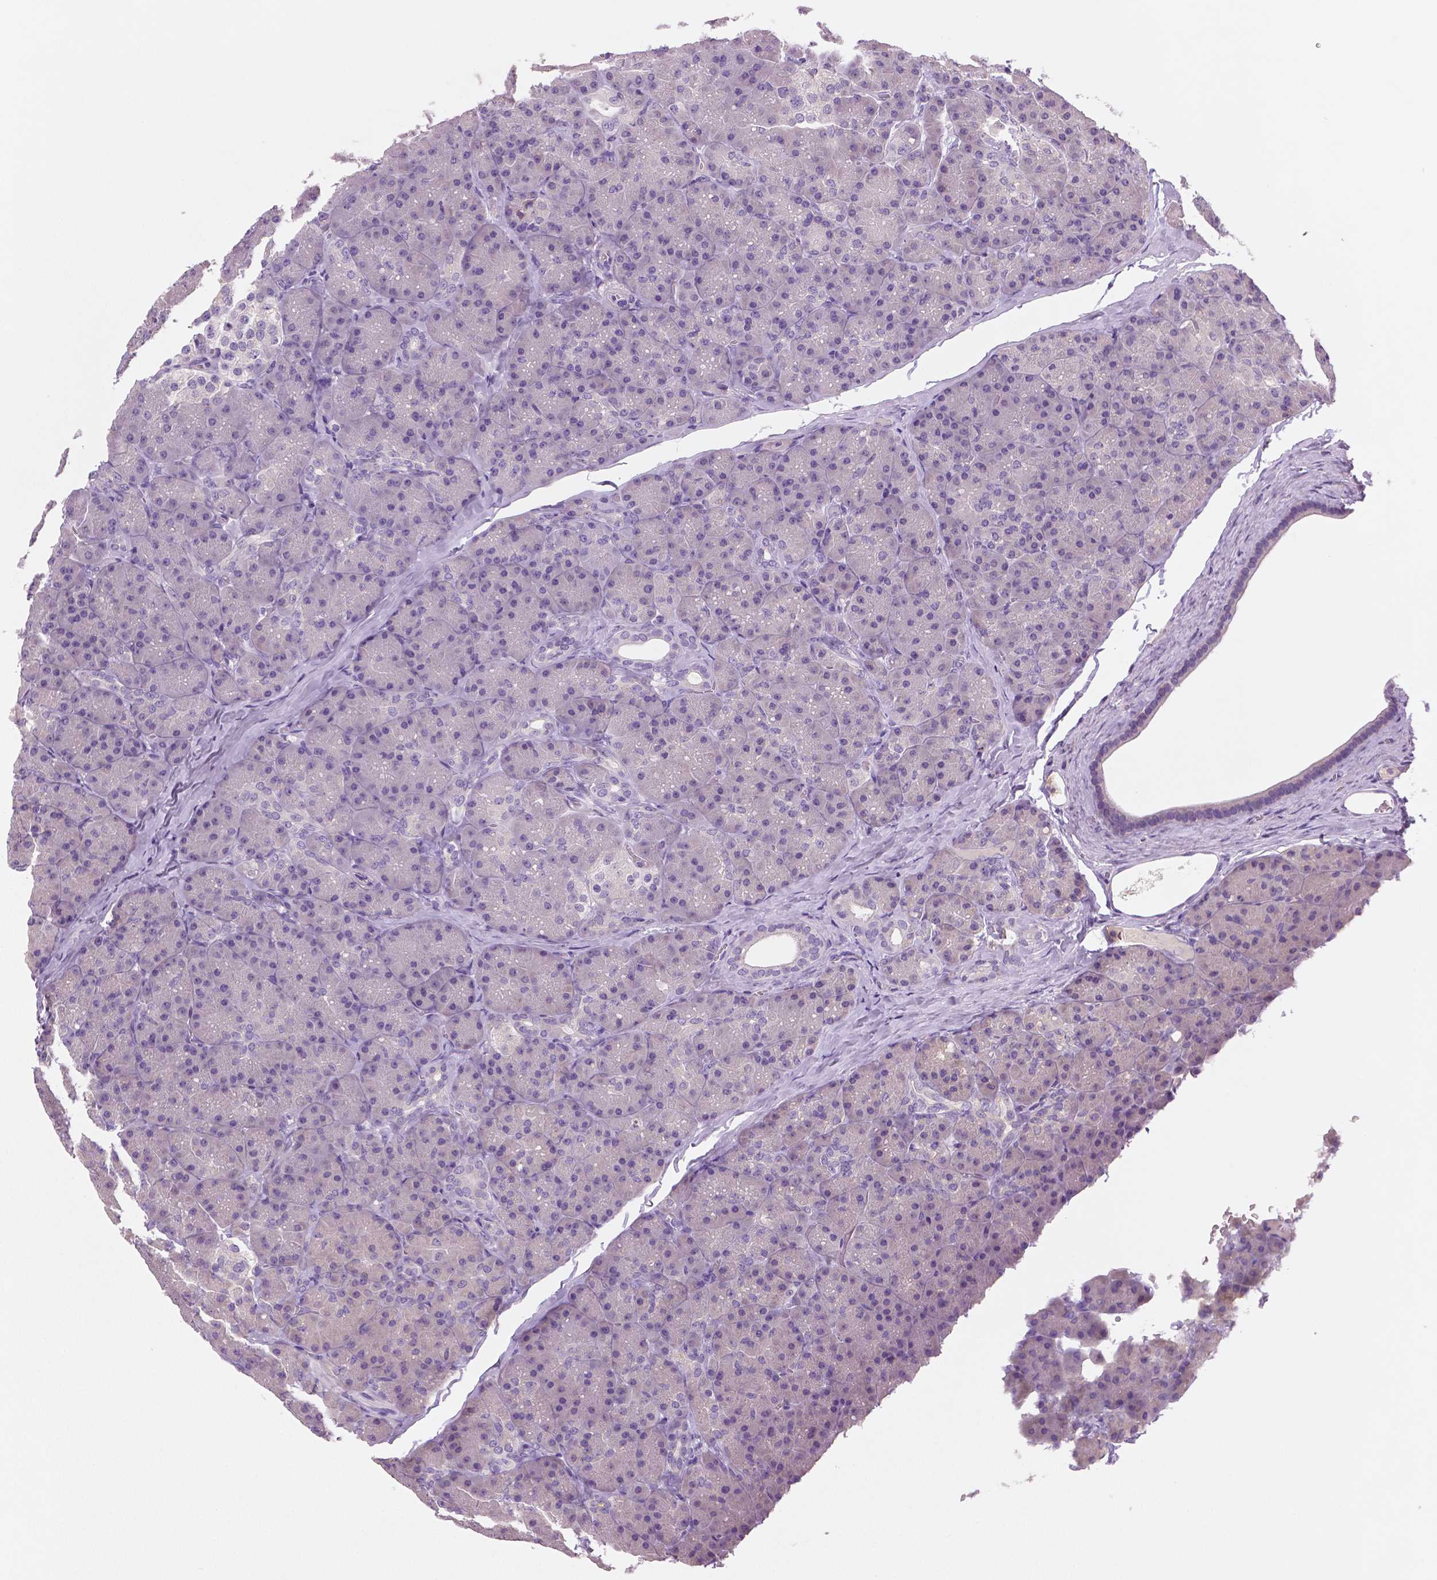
{"staining": {"intensity": "negative", "quantity": "none", "location": "none"}, "tissue": "pancreas", "cell_type": "Exocrine glandular cells", "image_type": "normal", "snomed": [{"axis": "morphology", "description": "Normal tissue, NOS"}, {"axis": "topography", "description": "Pancreas"}], "caption": "Immunohistochemistry (IHC) of benign human pancreas demonstrates no expression in exocrine glandular cells. (Brightfield microscopy of DAB immunohistochemistry at high magnification).", "gene": "DNAH12", "patient": {"sex": "male", "age": 57}}